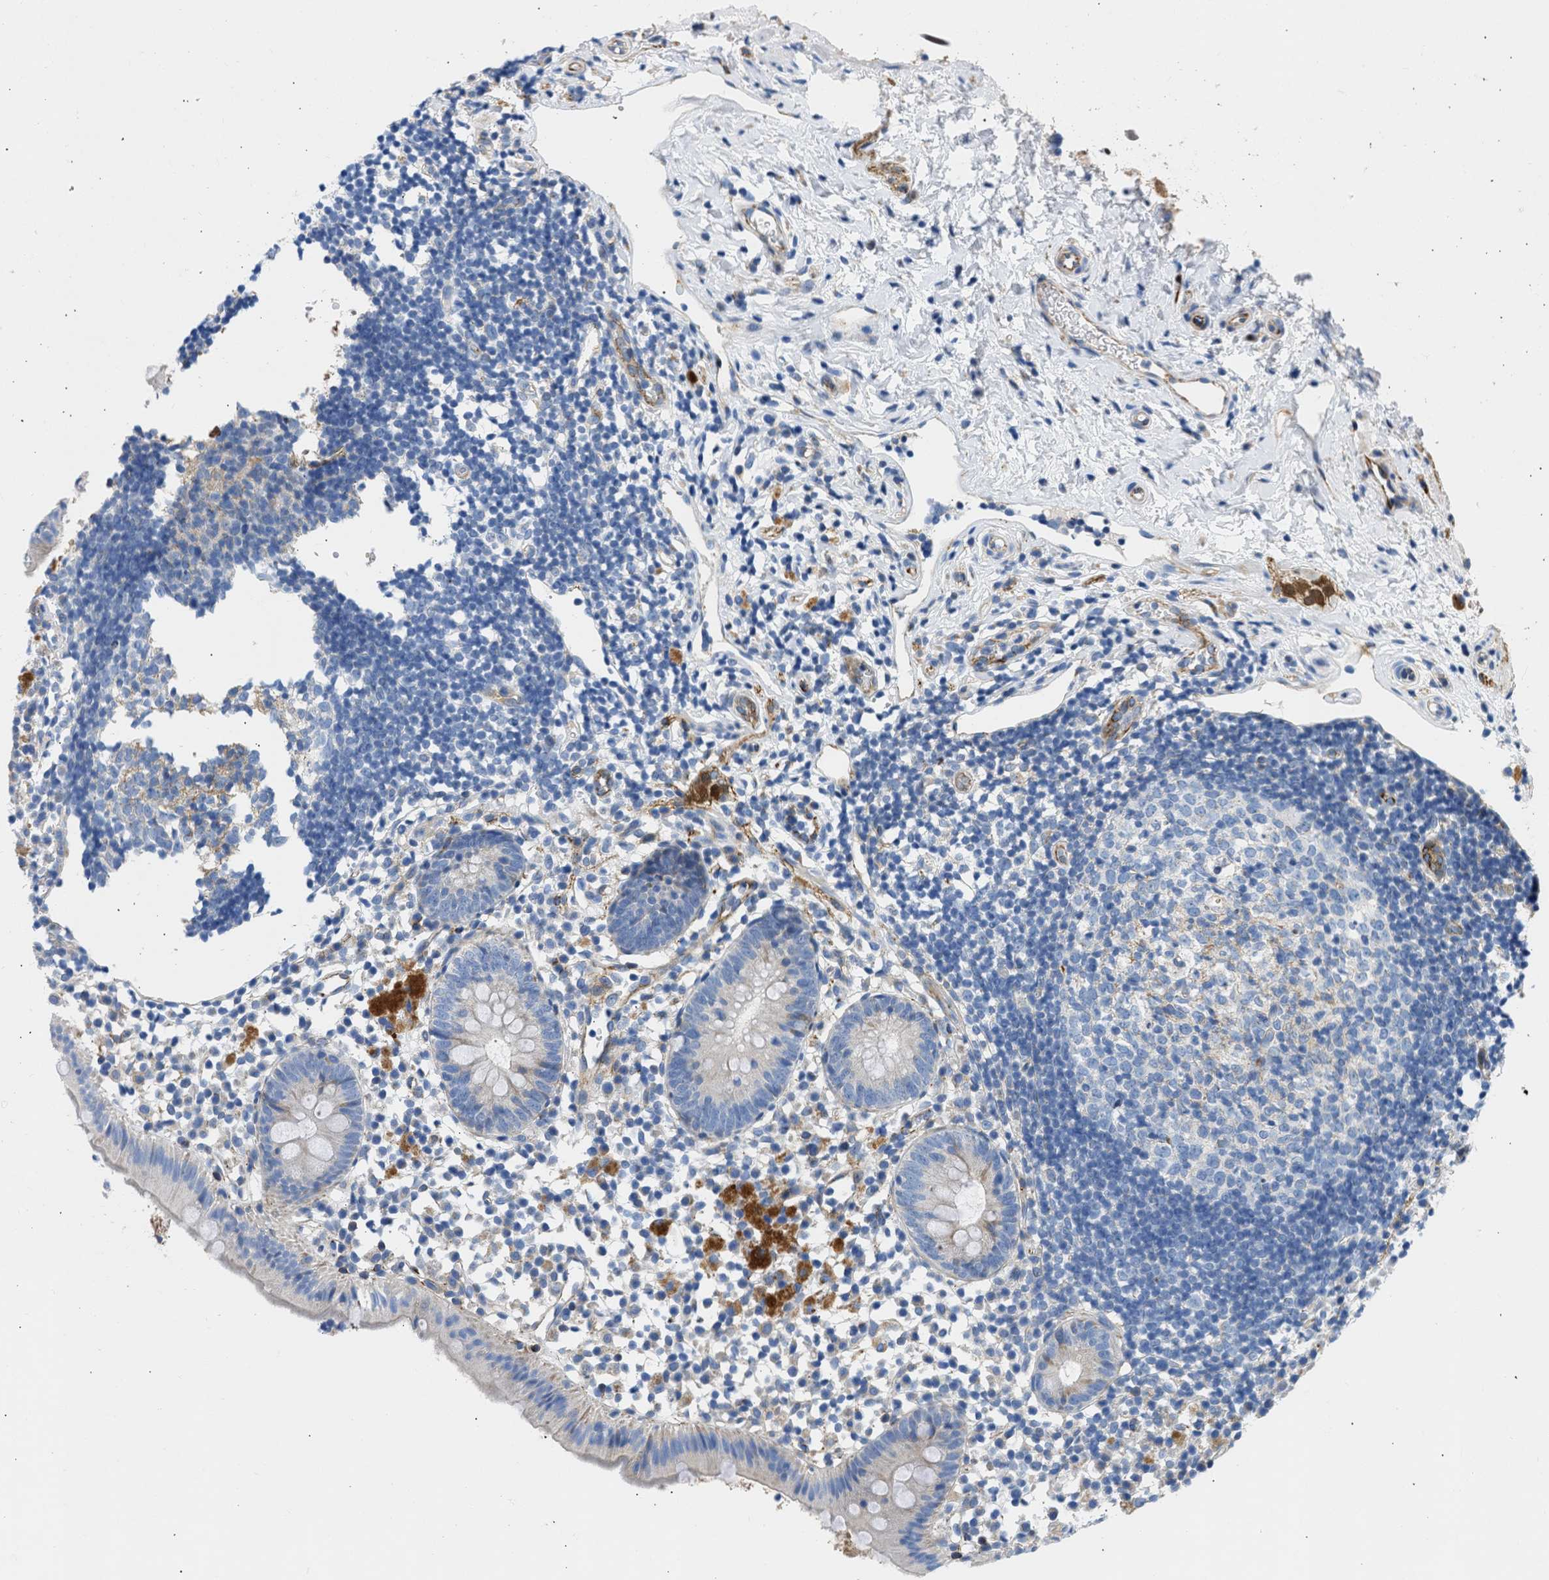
{"staining": {"intensity": "negative", "quantity": "none", "location": "none"}, "tissue": "appendix", "cell_type": "Glandular cells", "image_type": "normal", "snomed": [{"axis": "morphology", "description": "Normal tissue, NOS"}, {"axis": "topography", "description": "Appendix"}], "caption": "The micrograph shows no significant expression in glandular cells of appendix. The staining is performed using DAB (3,3'-diaminobenzidine) brown chromogen with nuclei counter-stained in using hematoxylin.", "gene": "ULK4", "patient": {"sex": "female", "age": 20}}